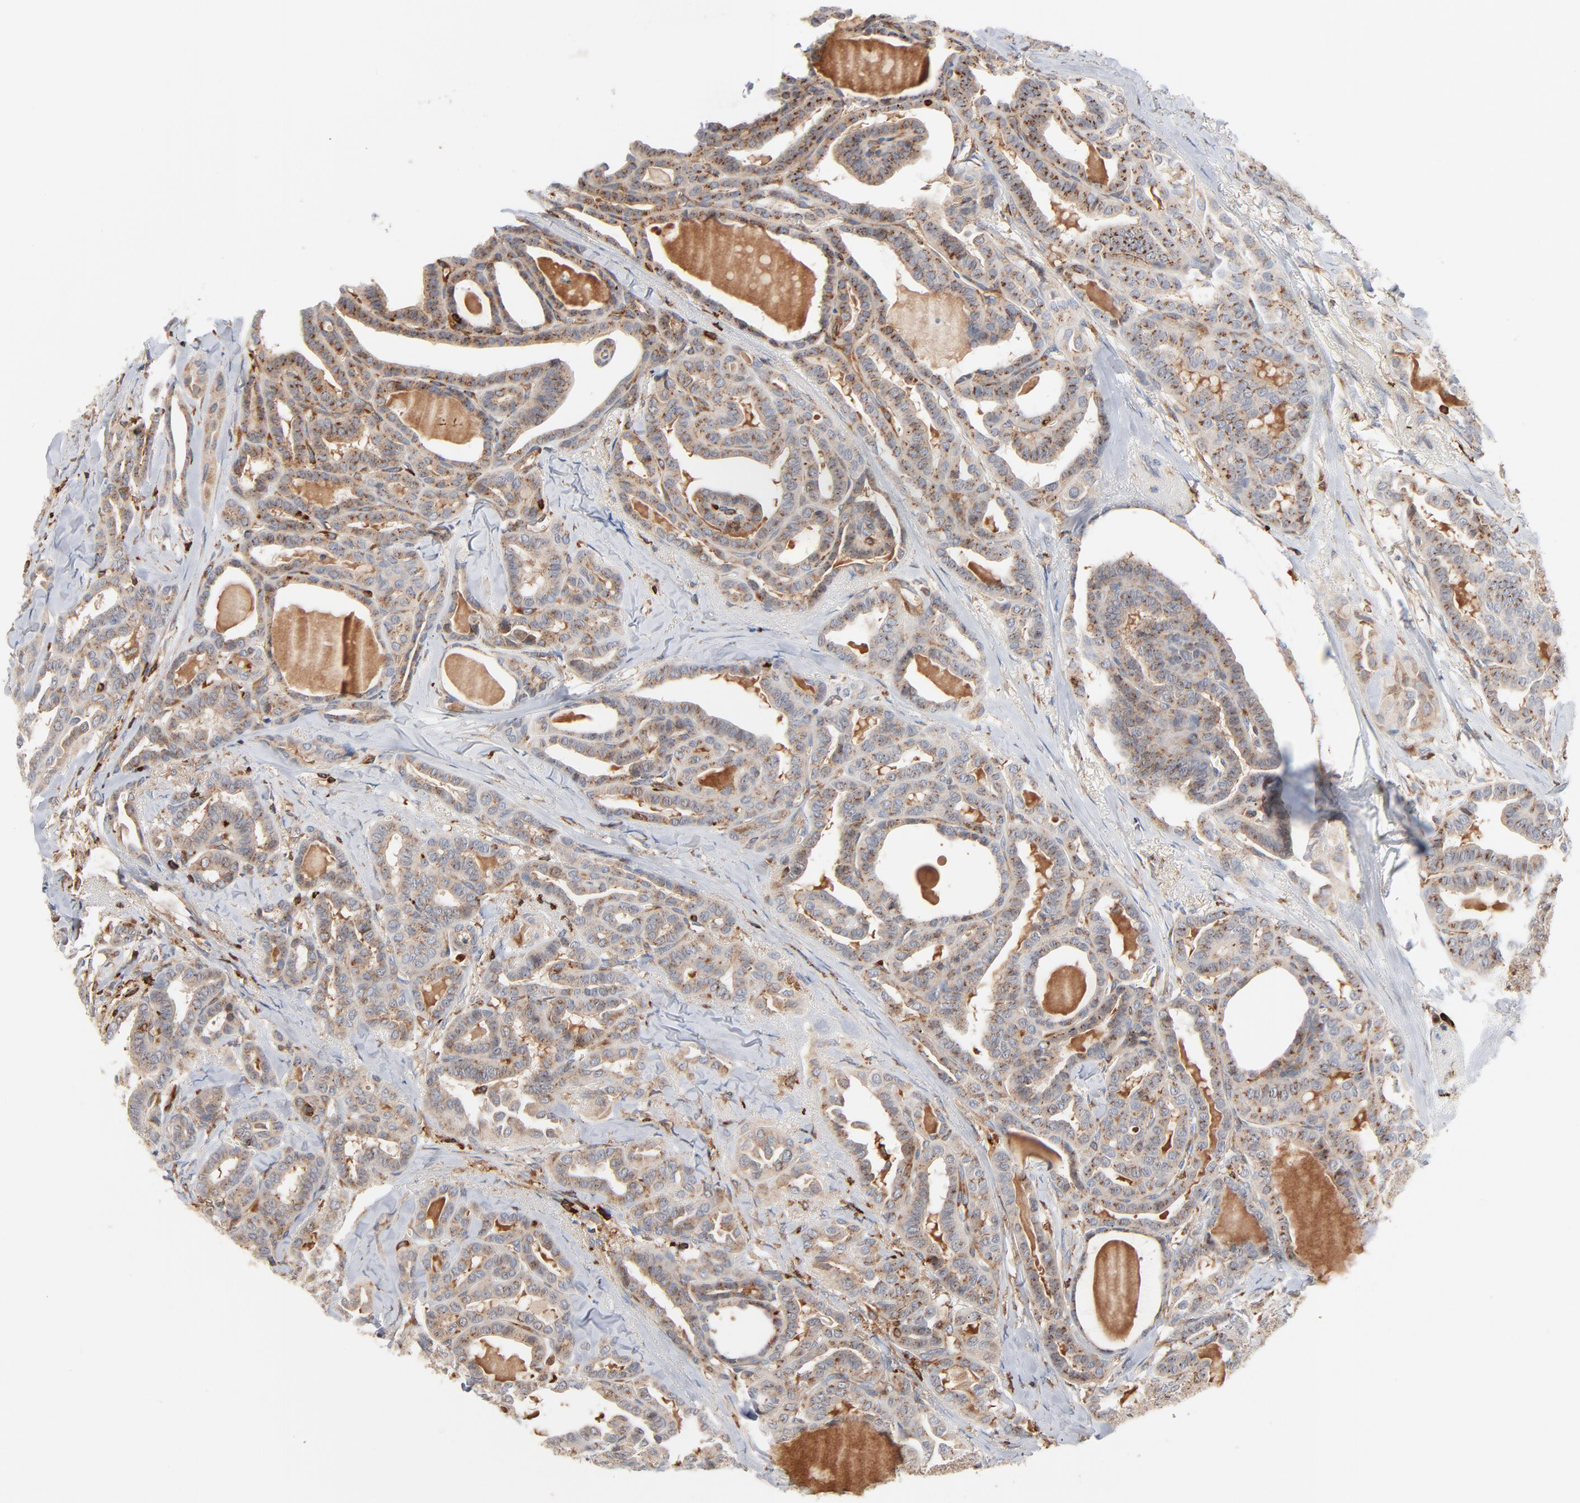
{"staining": {"intensity": "moderate", "quantity": ">75%", "location": "cytoplasmic/membranous"}, "tissue": "thyroid cancer", "cell_type": "Tumor cells", "image_type": "cancer", "snomed": [{"axis": "morphology", "description": "Carcinoma, NOS"}, {"axis": "topography", "description": "Thyroid gland"}], "caption": "Protein staining by IHC displays moderate cytoplasmic/membranous staining in about >75% of tumor cells in thyroid carcinoma.", "gene": "SH3KBP1", "patient": {"sex": "female", "age": 91}}